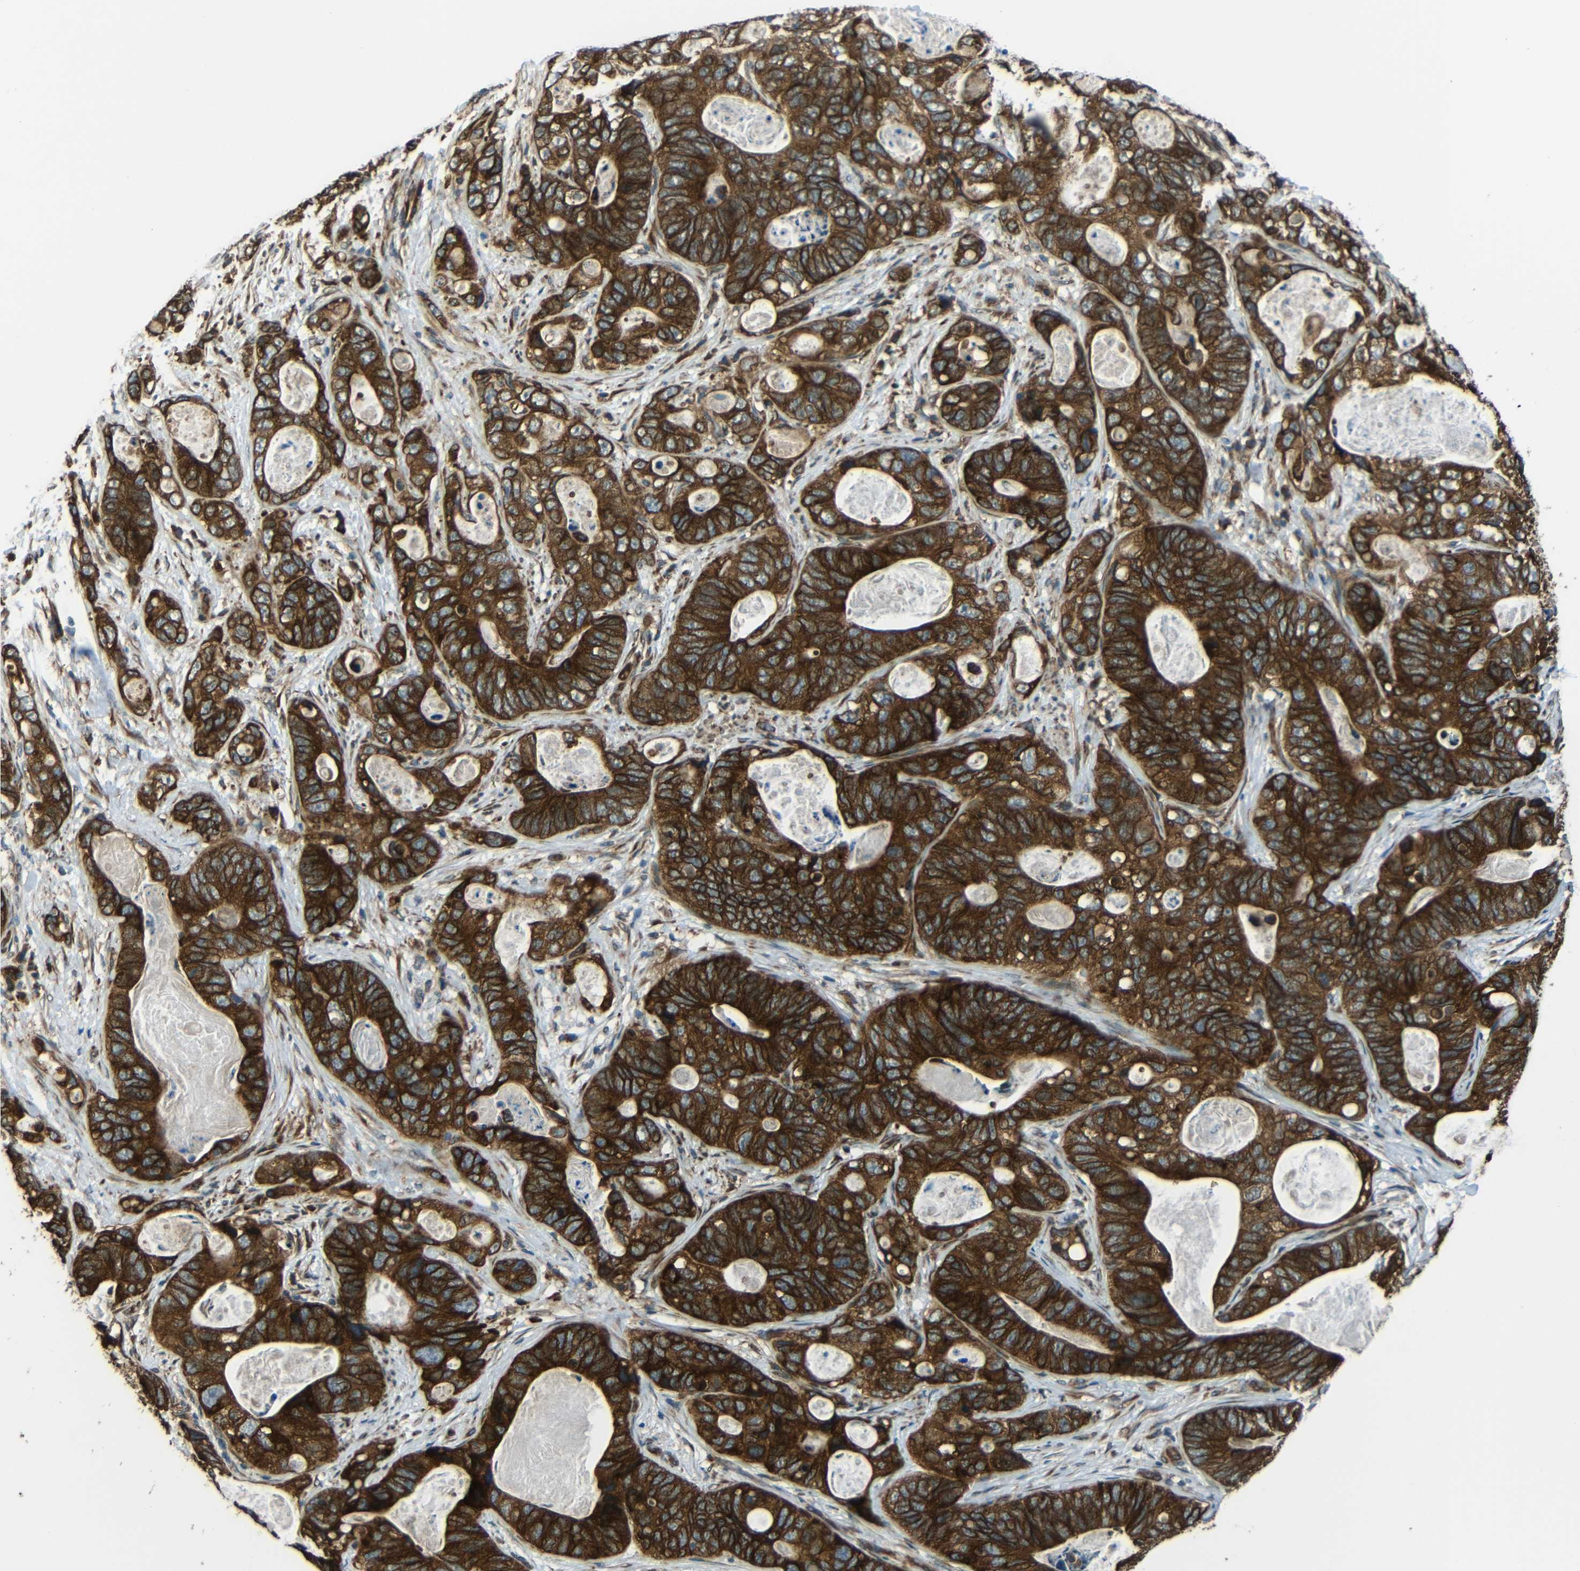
{"staining": {"intensity": "strong", "quantity": ">75%", "location": "cytoplasmic/membranous"}, "tissue": "stomach cancer", "cell_type": "Tumor cells", "image_type": "cancer", "snomed": [{"axis": "morphology", "description": "Adenocarcinoma, NOS"}, {"axis": "topography", "description": "Stomach"}], "caption": "Stomach adenocarcinoma stained for a protein demonstrates strong cytoplasmic/membranous positivity in tumor cells.", "gene": "VAPB", "patient": {"sex": "female", "age": 89}}